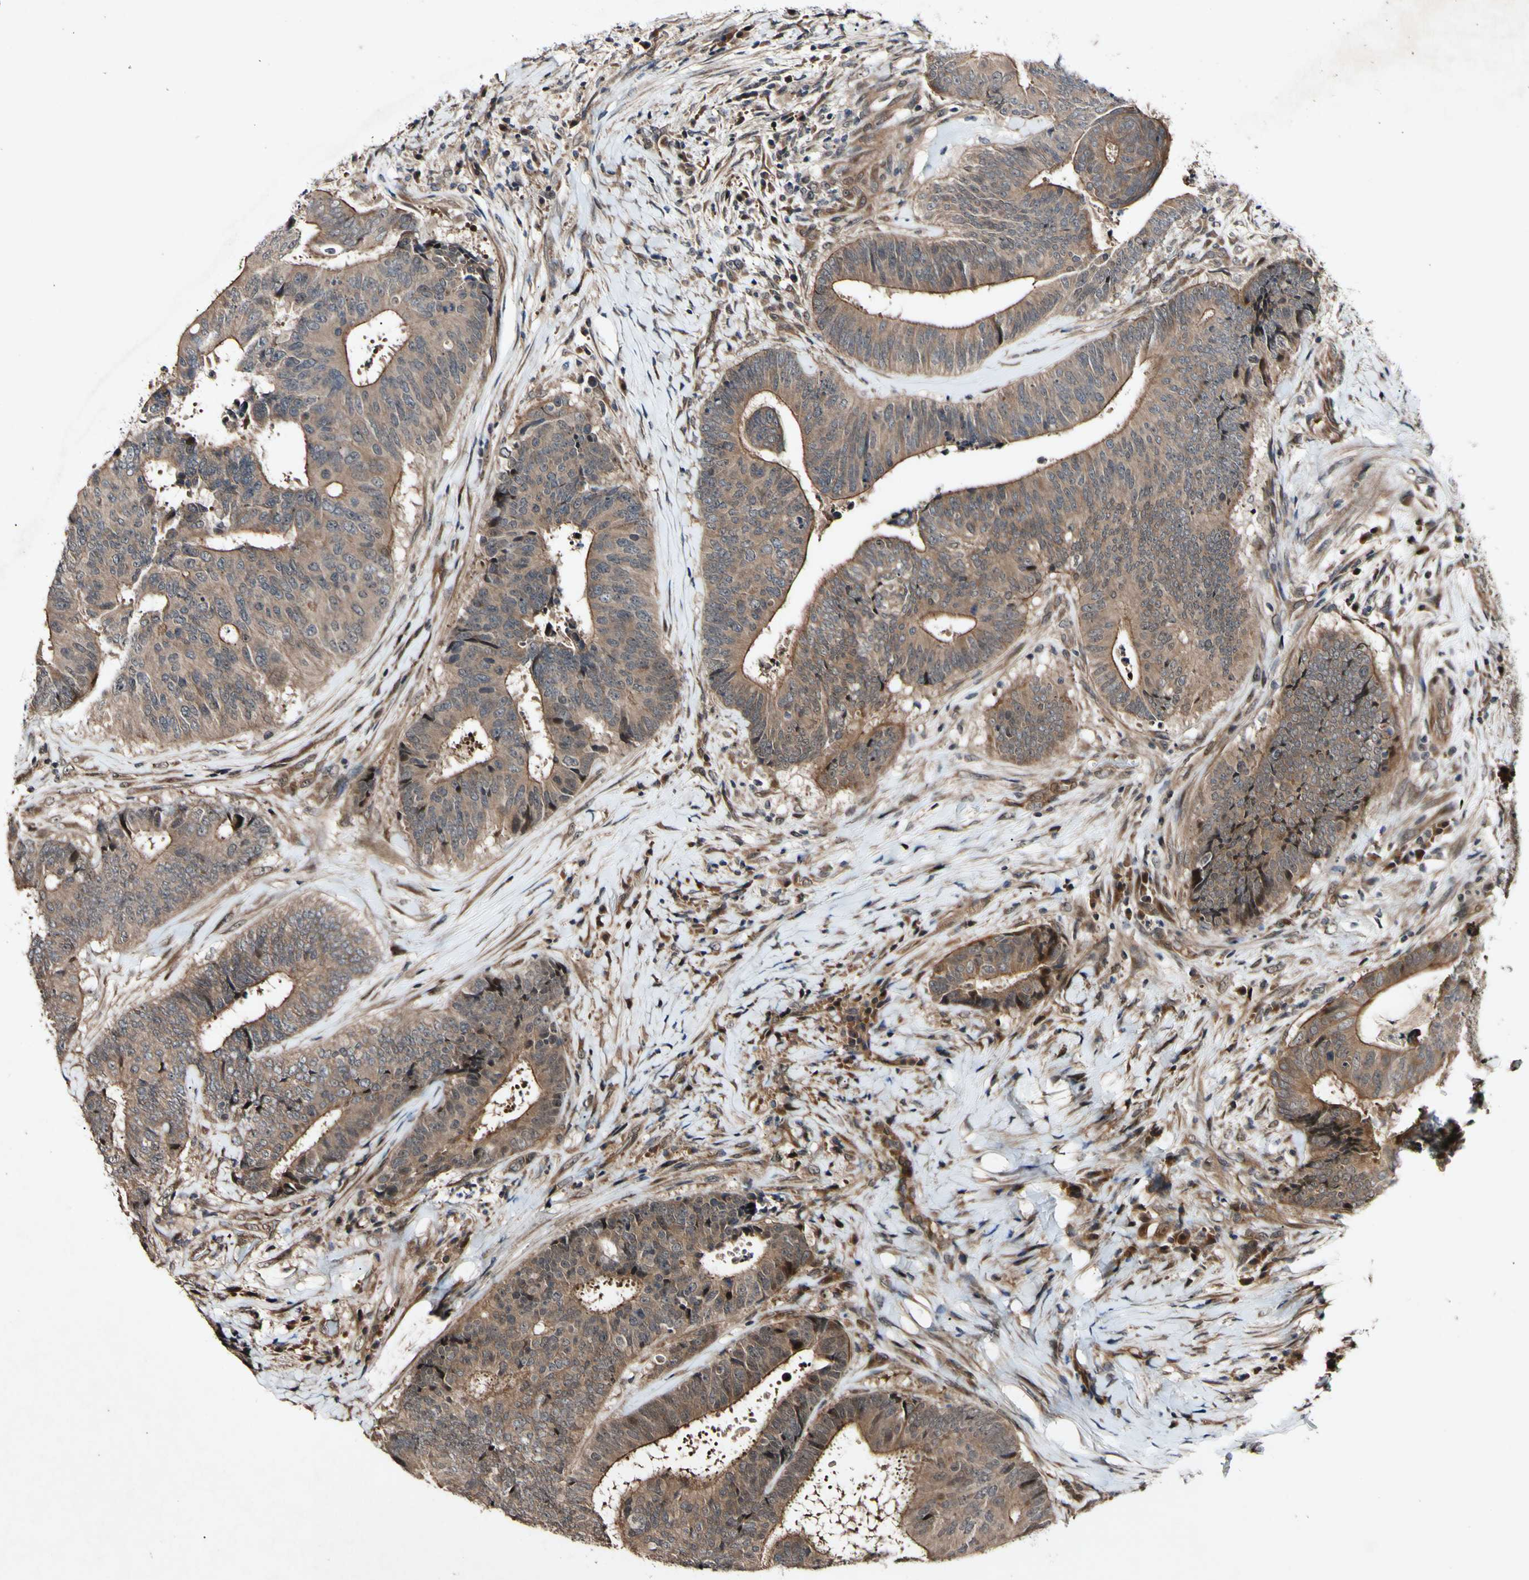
{"staining": {"intensity": "moderate", "quantity": ">75%", "location": "cytoplasmic/membranous"}, "tissue": "colorectal cancer", "cell_type": "Tumor cells", "image_type": "cancer", "snomed": [{"axis": "morphology", "description": "Adenocarcinoma, NOS"}, {"axis": "topography", "description": "Rectum"}], "caption": "Adenocarcinoma (colorectal) tissue demonstrates moderate cytoplasmic/membranous expression in approximately >75% of tumor cells The staining was performed using DAB, with brown indicating positive protein expression. Nuclei are stained blue with hematoxylin.", "gene": "CSNK1E", "patient": {"sex": "male", "age": 72}}